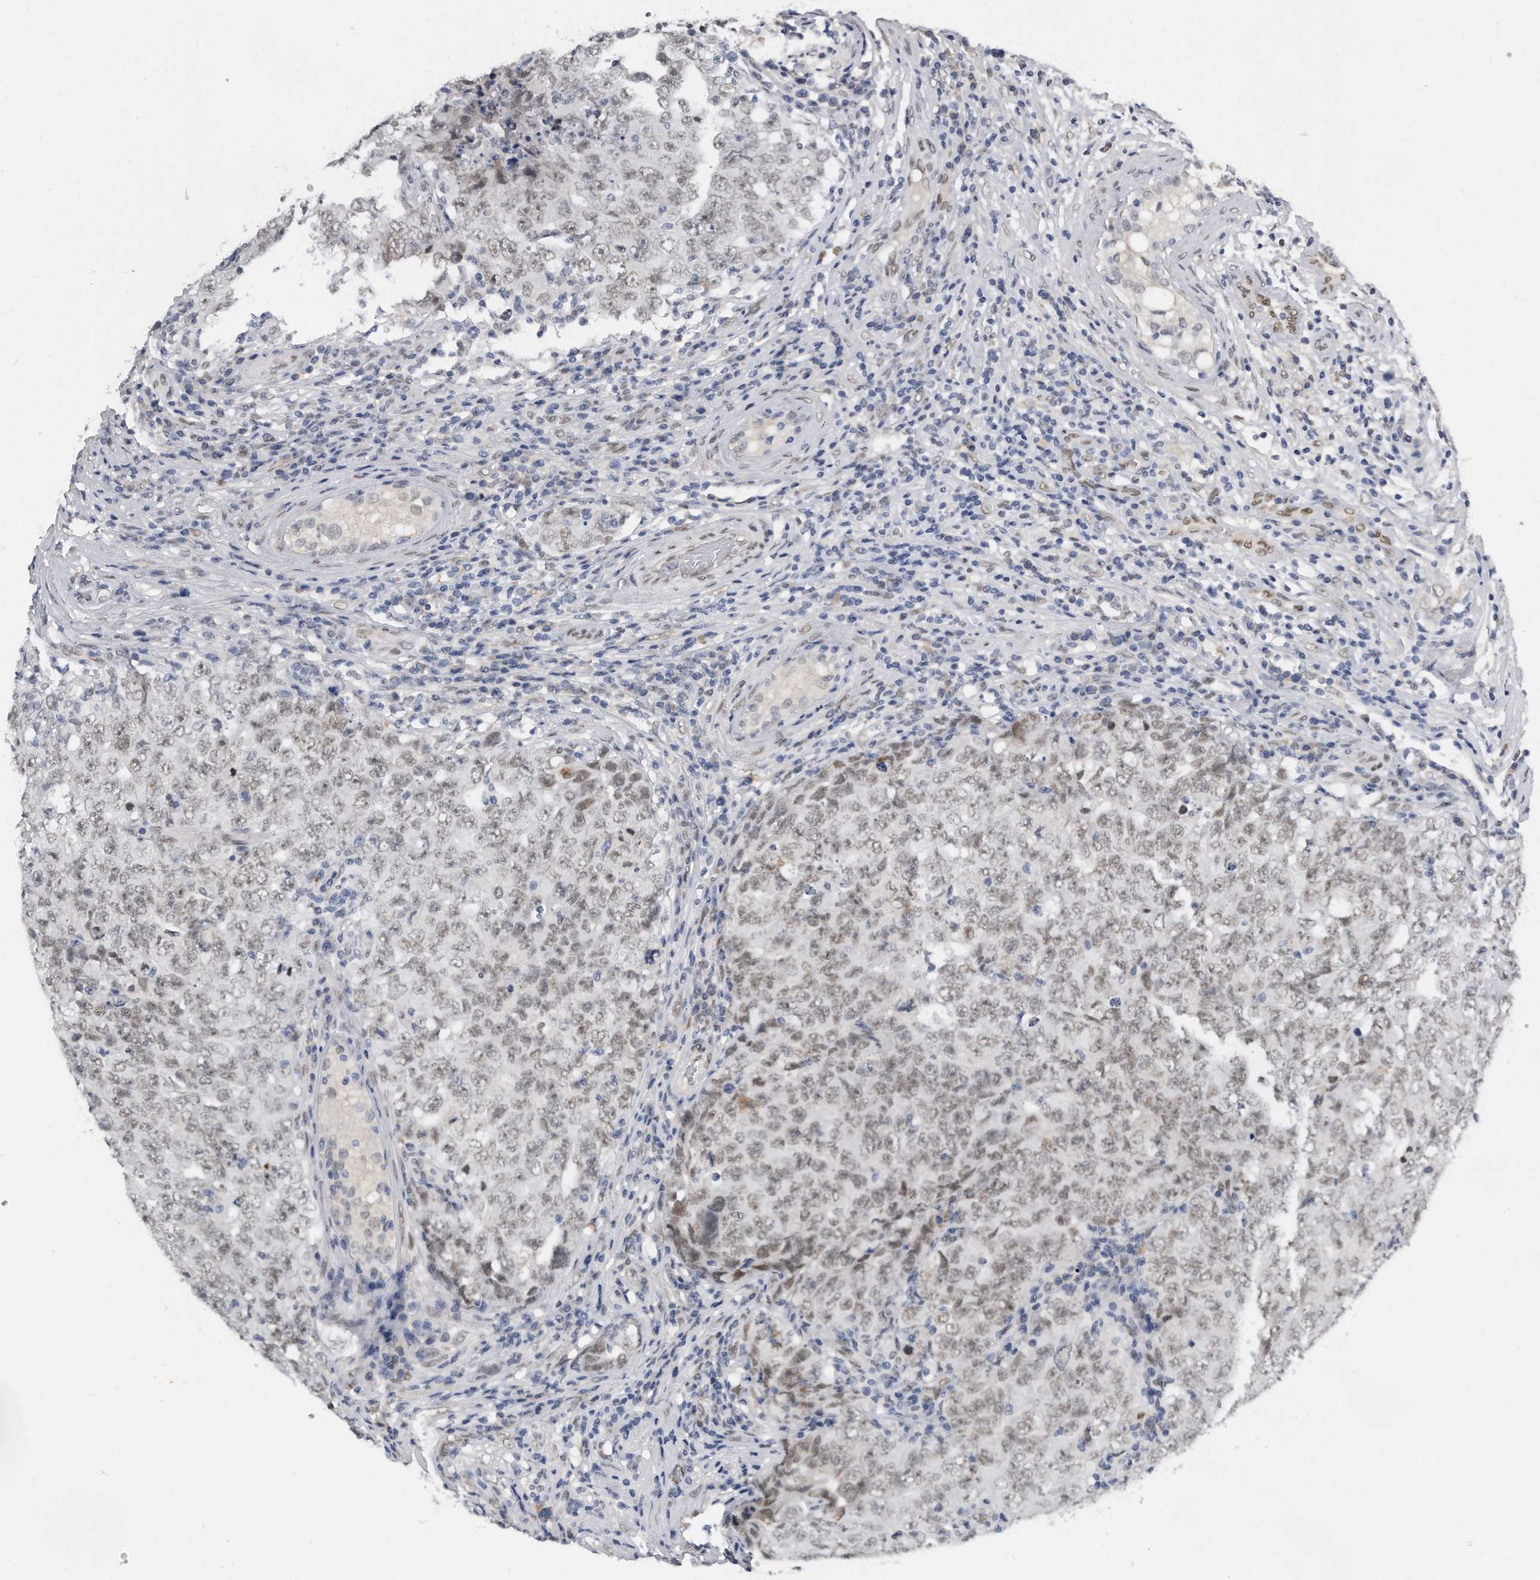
{"staining": {"intensity": "weak", "quantity": "25%-75%", "location": "nuclear"}, "tissue": "testis cancer", "cell_type": "Tumor cells", "image_type": "cancer", "snomed": [{"axis": "morphology", "description": "Carcinoma, Embryonal, NOS"}, {"axis": "topography", "description": "Testis"}], "caption": "Testis cancer stained with DAB immunohistochemistry demonstrates low levels of weak nuclear staining in about 25%-75% of tumor cells.", "gene": "CTBP2", "patient": {"sex": "male", "age": 26}}